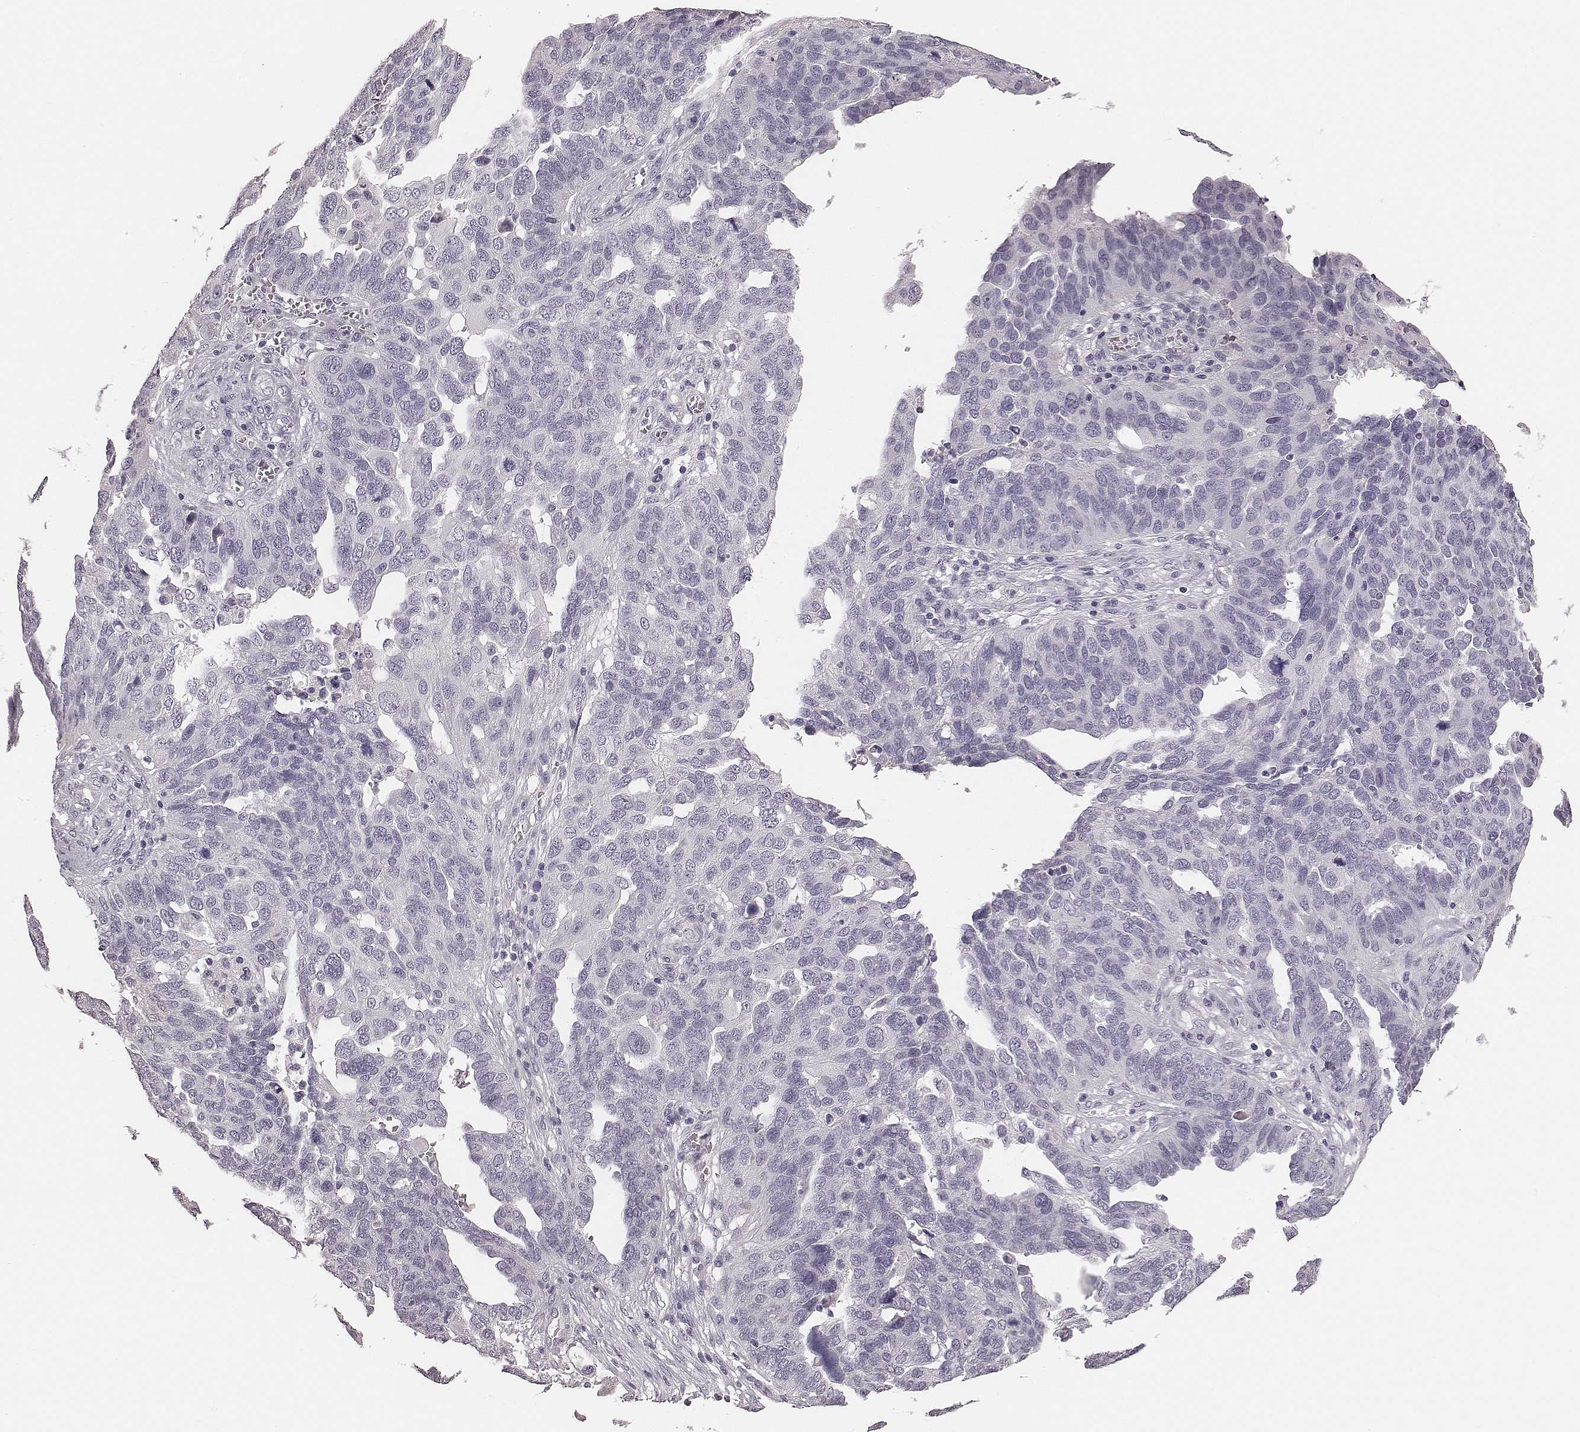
{"staining": {"intensity": "negative", "quantity": "none", "location": "none"}, "tissue": "ovarian cancer", "cell_type": "Tumor cells", "image_type": "cancer", "snomed": [{"axis": "morphology", "description": "Carcinoma, endometroid"}, {"axis": "topography", "description": "Soft tissue"}, {"axis": "topography", "description": "Ovary"}], "caption": "This image is of ovarian cancer (endometroid carcinoma) stained with IHC to label a protein in brown with the nuclei are counter-stained blue. There is no positivity in tumor cells.", "gene": "CSHL1", "patient": {"sex": "female", "age": 52}}